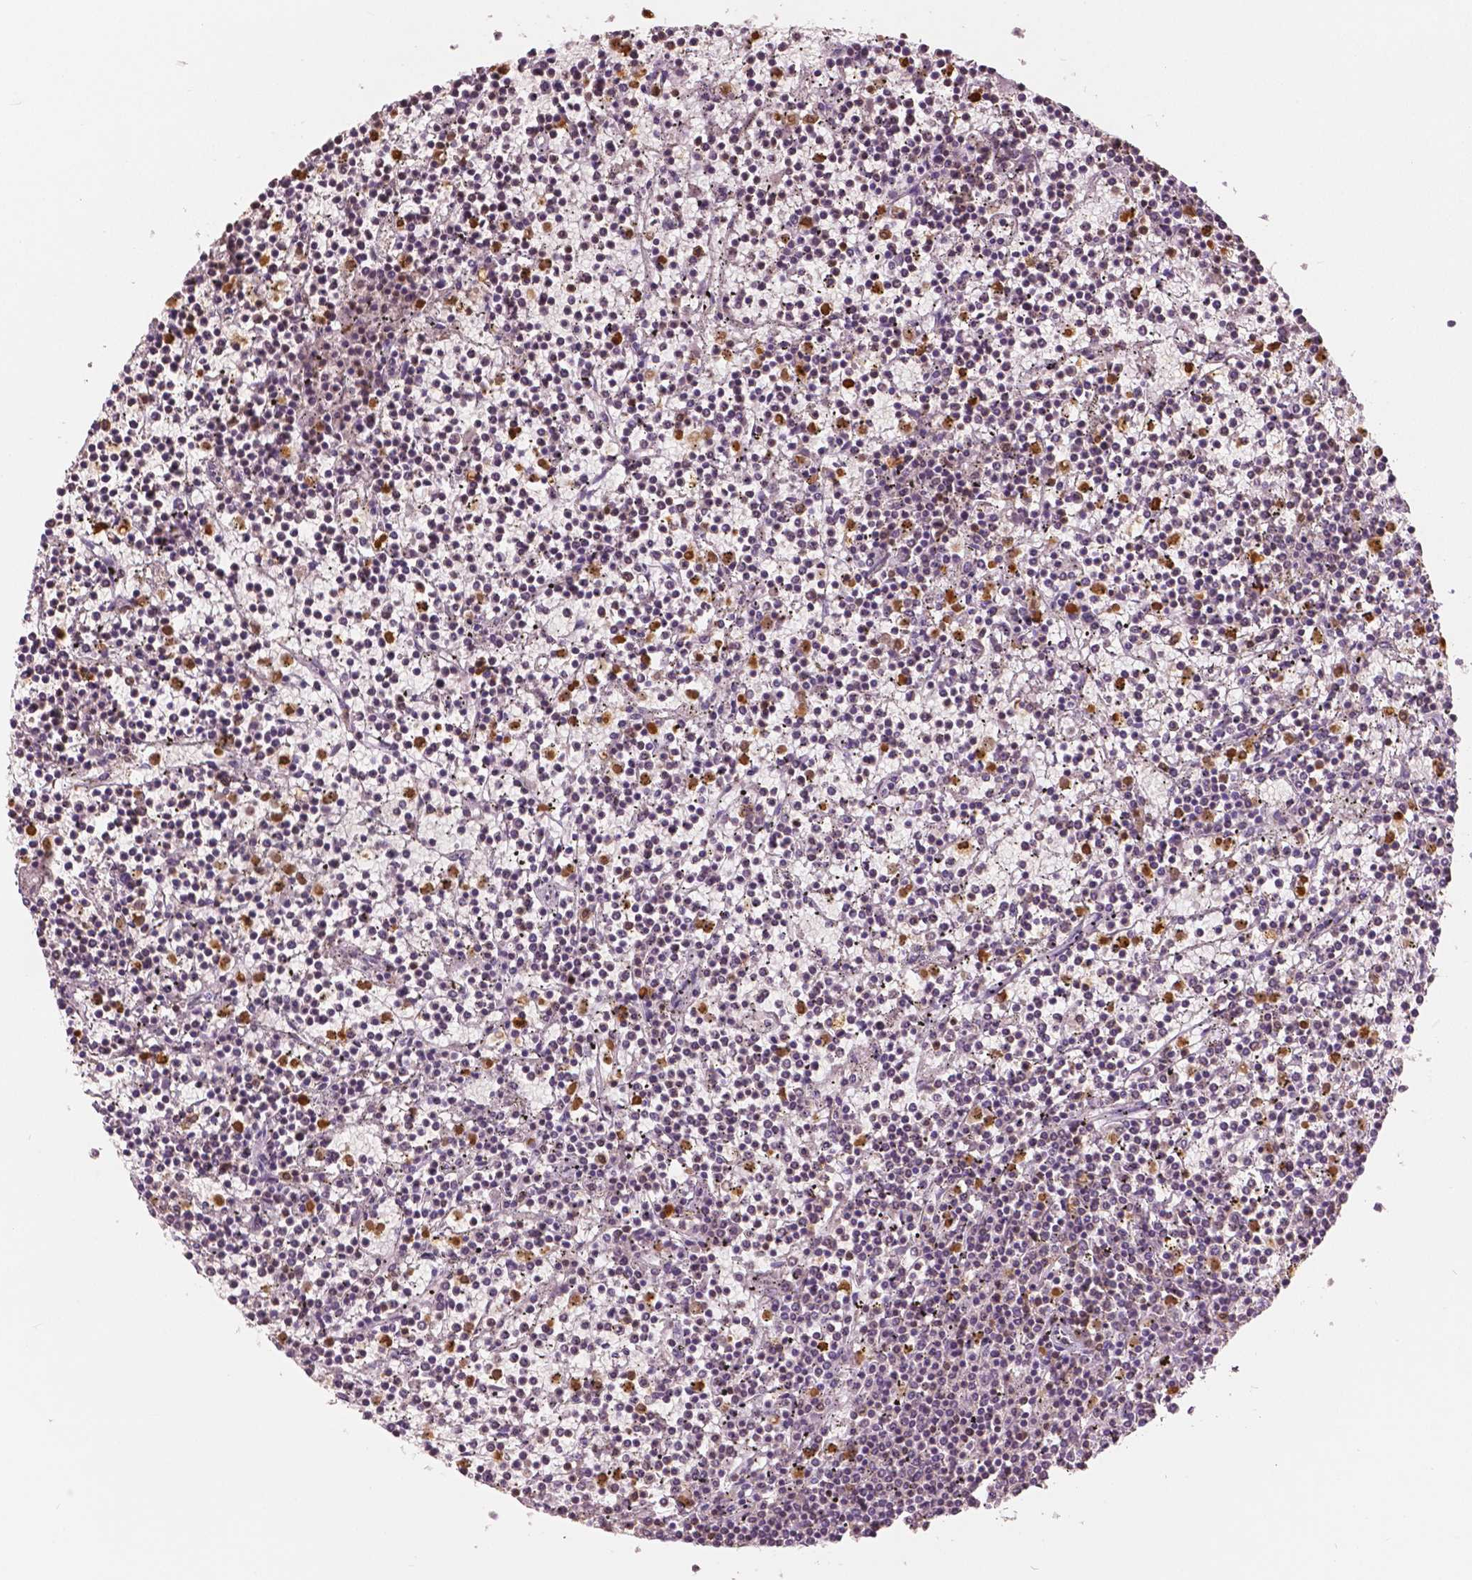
{"staining": {"intensity": "negative", "quantity": "none", "location": "none"}, "tissue": "lymphoma", "cell_type": "Tumor cells", "image_type": "cancer", "snomed": [{"axis": "morphology", "description": "Malignant lymphoma, non-Hodgkin's type, Low grade"}, {"axis": "topography", "description": "Spleen"}], "caption": "This micrograph is of malignant lymphoma, non-Hodgkin's type (low-grade) stained with immunohistochemistry to label a protein in brown with the nuclei are counter-stained blue. There is no positivity in tumor cells.", "gene": "S100A4", "patient": {"sex": "female", "age": 19}}